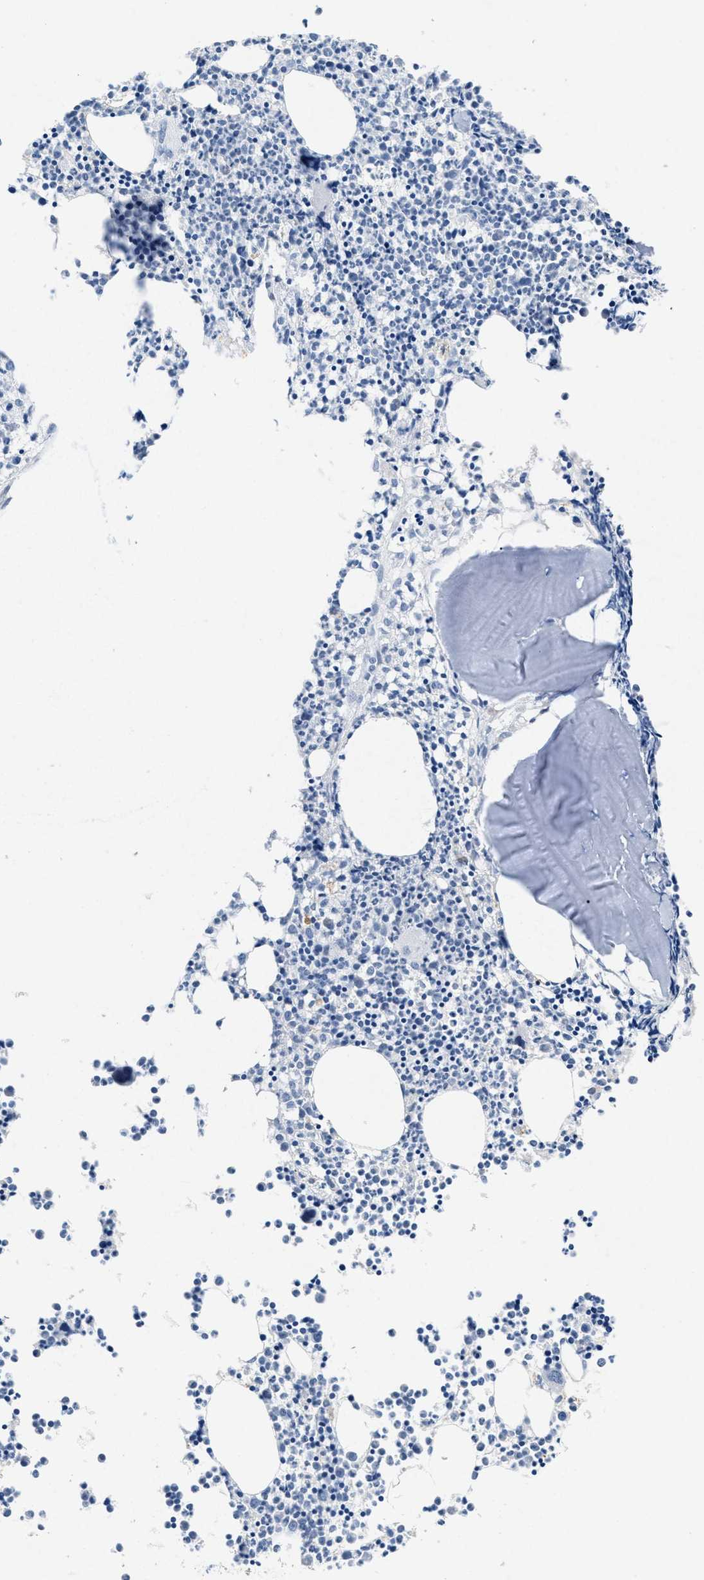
{"staining": {"intensity": "negative", "quantity": "none", "location": "none"}, "tissue": "bone marrow", "cell_type": "Hematopoietic cells", "image_type": "normal", "snomed": [{"axis": "morphology", "description": "Normal tissue, NOS"}, {"axis": "morphology", "description": "Inflammation, NOS"}, {"axis": "topography", "description": "Bone marrow"}], "caption": "Bone marrow stained for a protein using immunohistochemistry (IHC) demonstrates no expression hematopoietic cells.", "gene": "TASOR", "patient": {"sex": "female", "age": 53}}